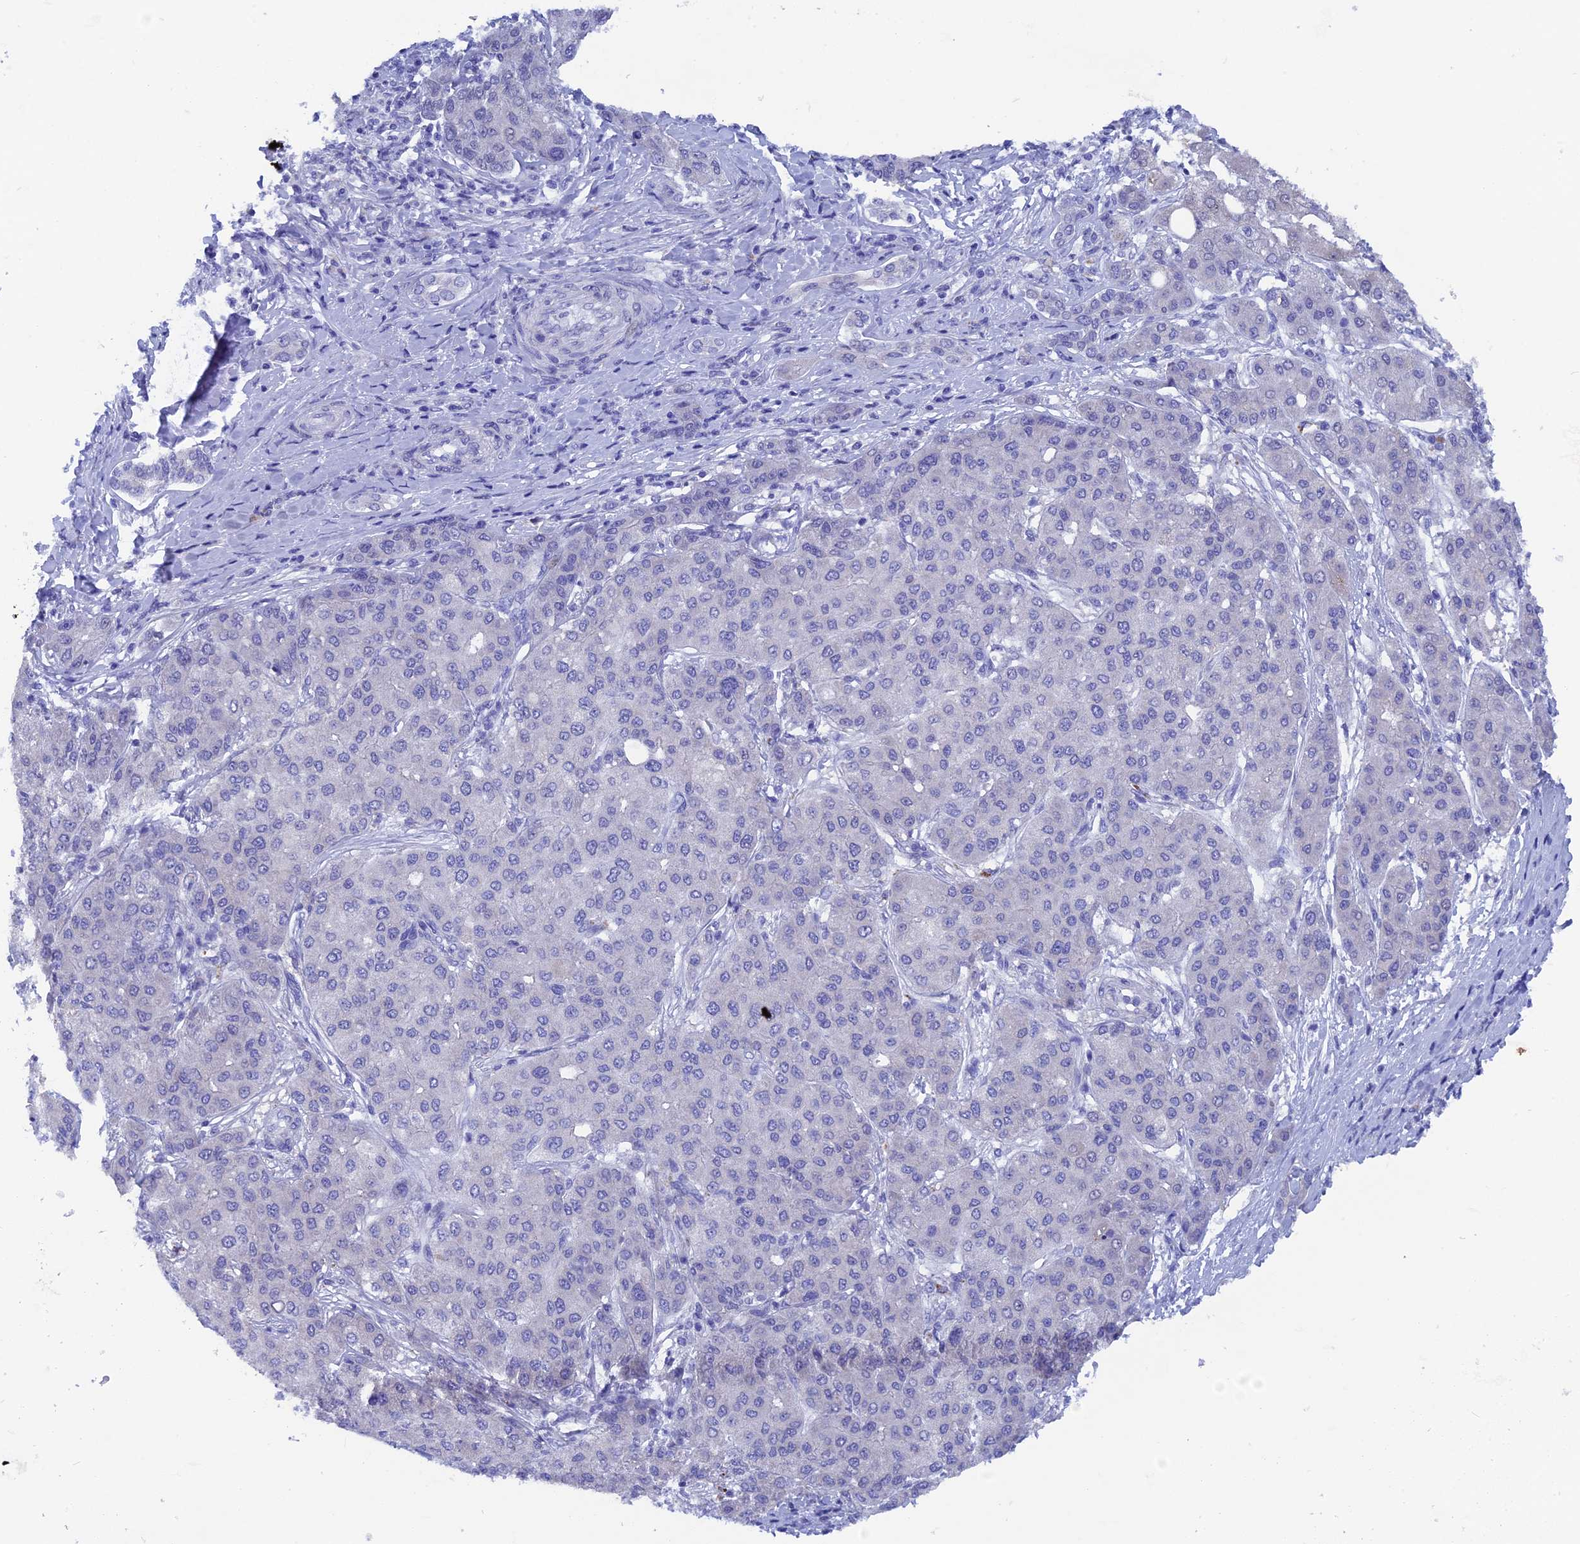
{"staining": {"intensity": "negative", "quantity": "none", "location": "none"}, "tissue": "liver cancer", "cell_type": "Tumor cells", "image_type": "cancer", "snomed": [{"axis": "morphology", "description": "Carcinoma, Hepatocellular, NOS"}, {"axis": "topography", "description": "Liver"}], "caption": "Tumor cells show no significant staining in liver cancer (hepatocellular carcinoma).", "gene": "AK4", "patient": {"sex": "male", "age": 65}}